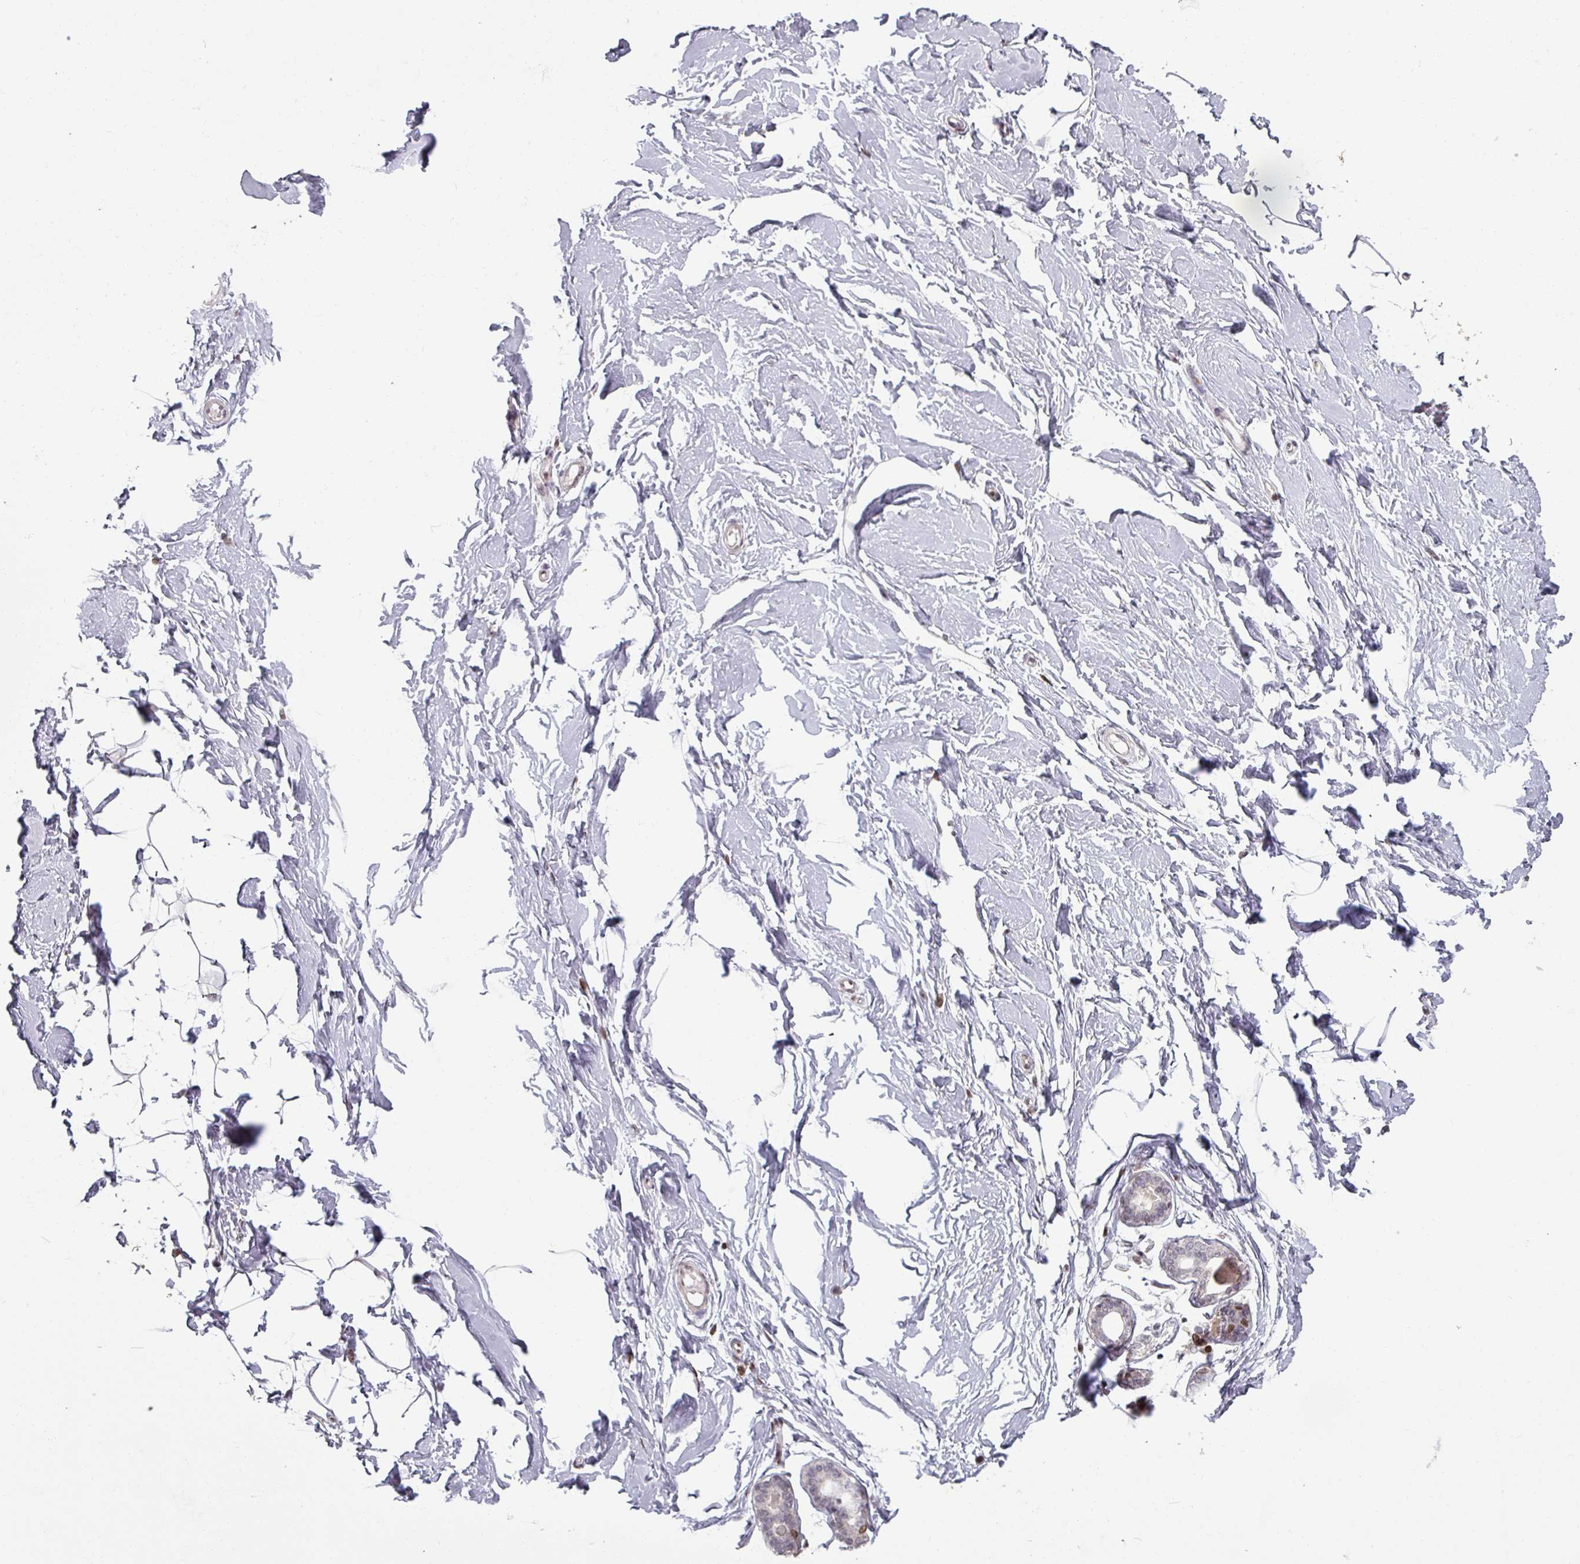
{"staining": {"intensity": "negative", "quantity": "none", "location": "none"}, "tissue": "breast", "cell_type": "Adipocytes", "image_type": "normal", "snomed": [{"axis": "morphology", "description": "Normal tissue, NOS"}, {"axis": "topography", "description": "Breast"}], "caption": "Adipocytes show no significant staining in unremarkable breast.", "gene": "NCOR1", "patient": {"sex": "female", "age": 23}}